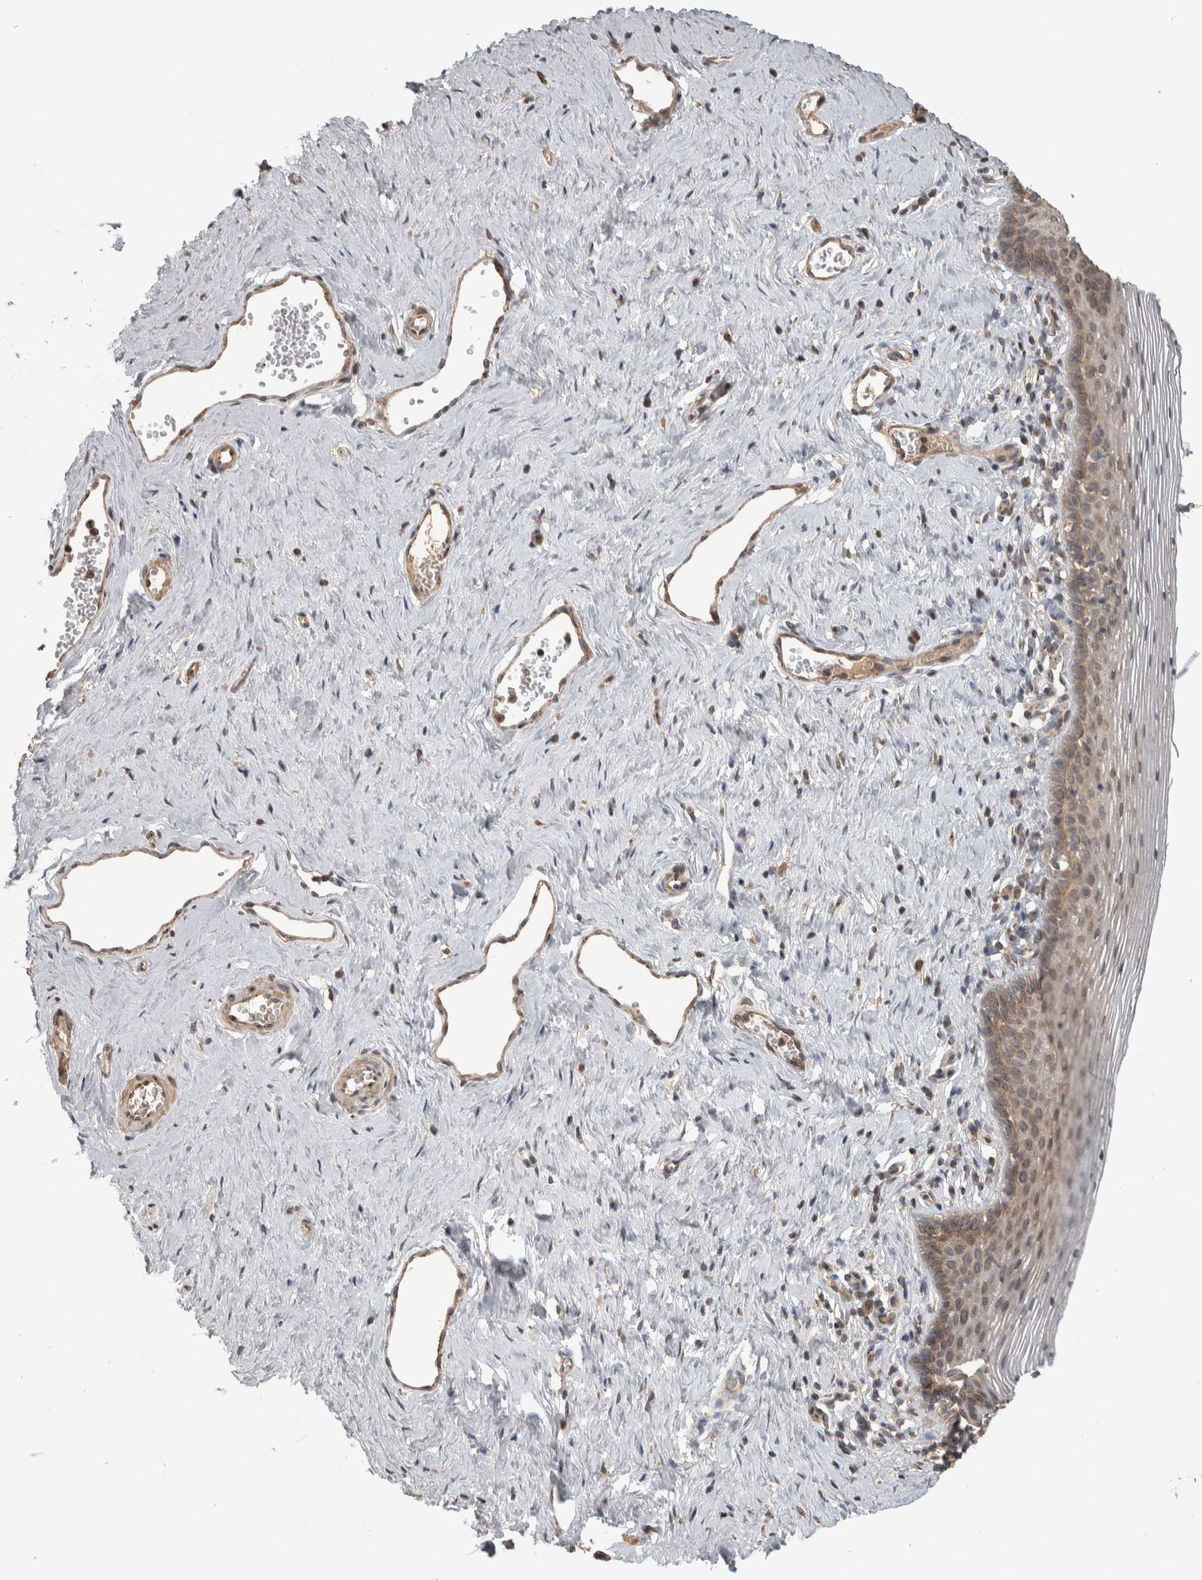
{"staining": {"intensity": "moderate", "quantity": "<25%", "location": "cytoplasmic/membranous"}, "tissue": "vagina", "cell_type": "Squamous epithelial cells", "image_type": "normal", "snomed": [{"axis": "morphology", "description": "Normal tissue, NOS"}, {"axis": "topography", "description": "Vagina"}], "caption": "About <25% of squamous epithelial cells in normal human vagina demonstrate moderate cytoplasmic/membranous protein staining as visualized by brown immunohistochemical staining.", "gene": "IFRD1", "patient": {"sex": "female", "age": 32}}